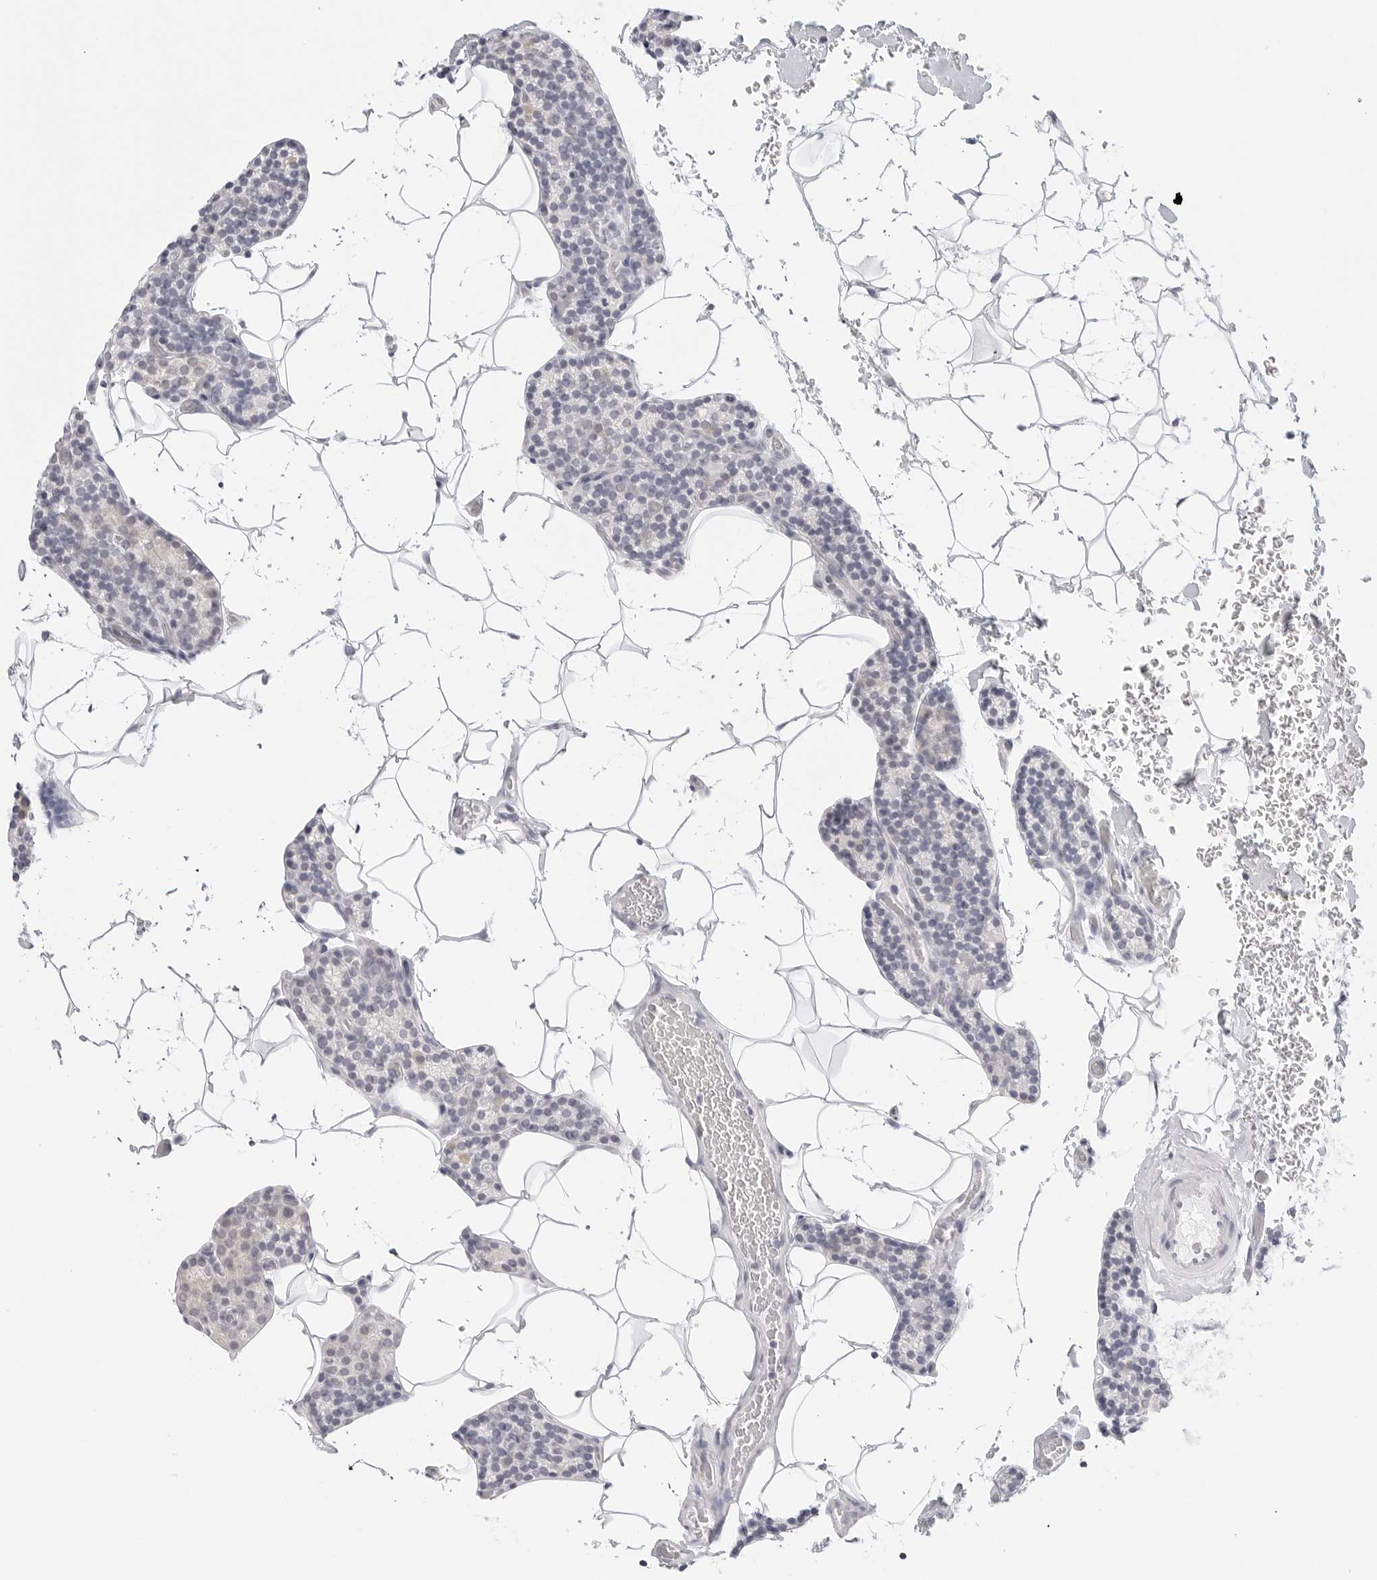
{"staining": {"intensity": "moderate", "quantity": "<25%", "location": "cytoplasmic/membranous"}, "tissue": "parathyroid gland", "cell_type": "Glandular cells", "image_type": "normal", "snomed": [{"axis": "morphology", "description": "Normal tissue, NOS"}, {"axis": "topography", "description": "Parathyroid gland"}], "caption": "IHC (DAB) staining of normal parathyroid gland demonstrates moderate cytoplasmic/membranous protein positivity in approximately <25% of glandular cells. The protein of interest is stained brown, and the nuclei are stained in blue (DAB IHC with brightfield microscopy, high magnification).", "gene": "HMGCS2", "patient": {"sex": "male", "age": 52}}